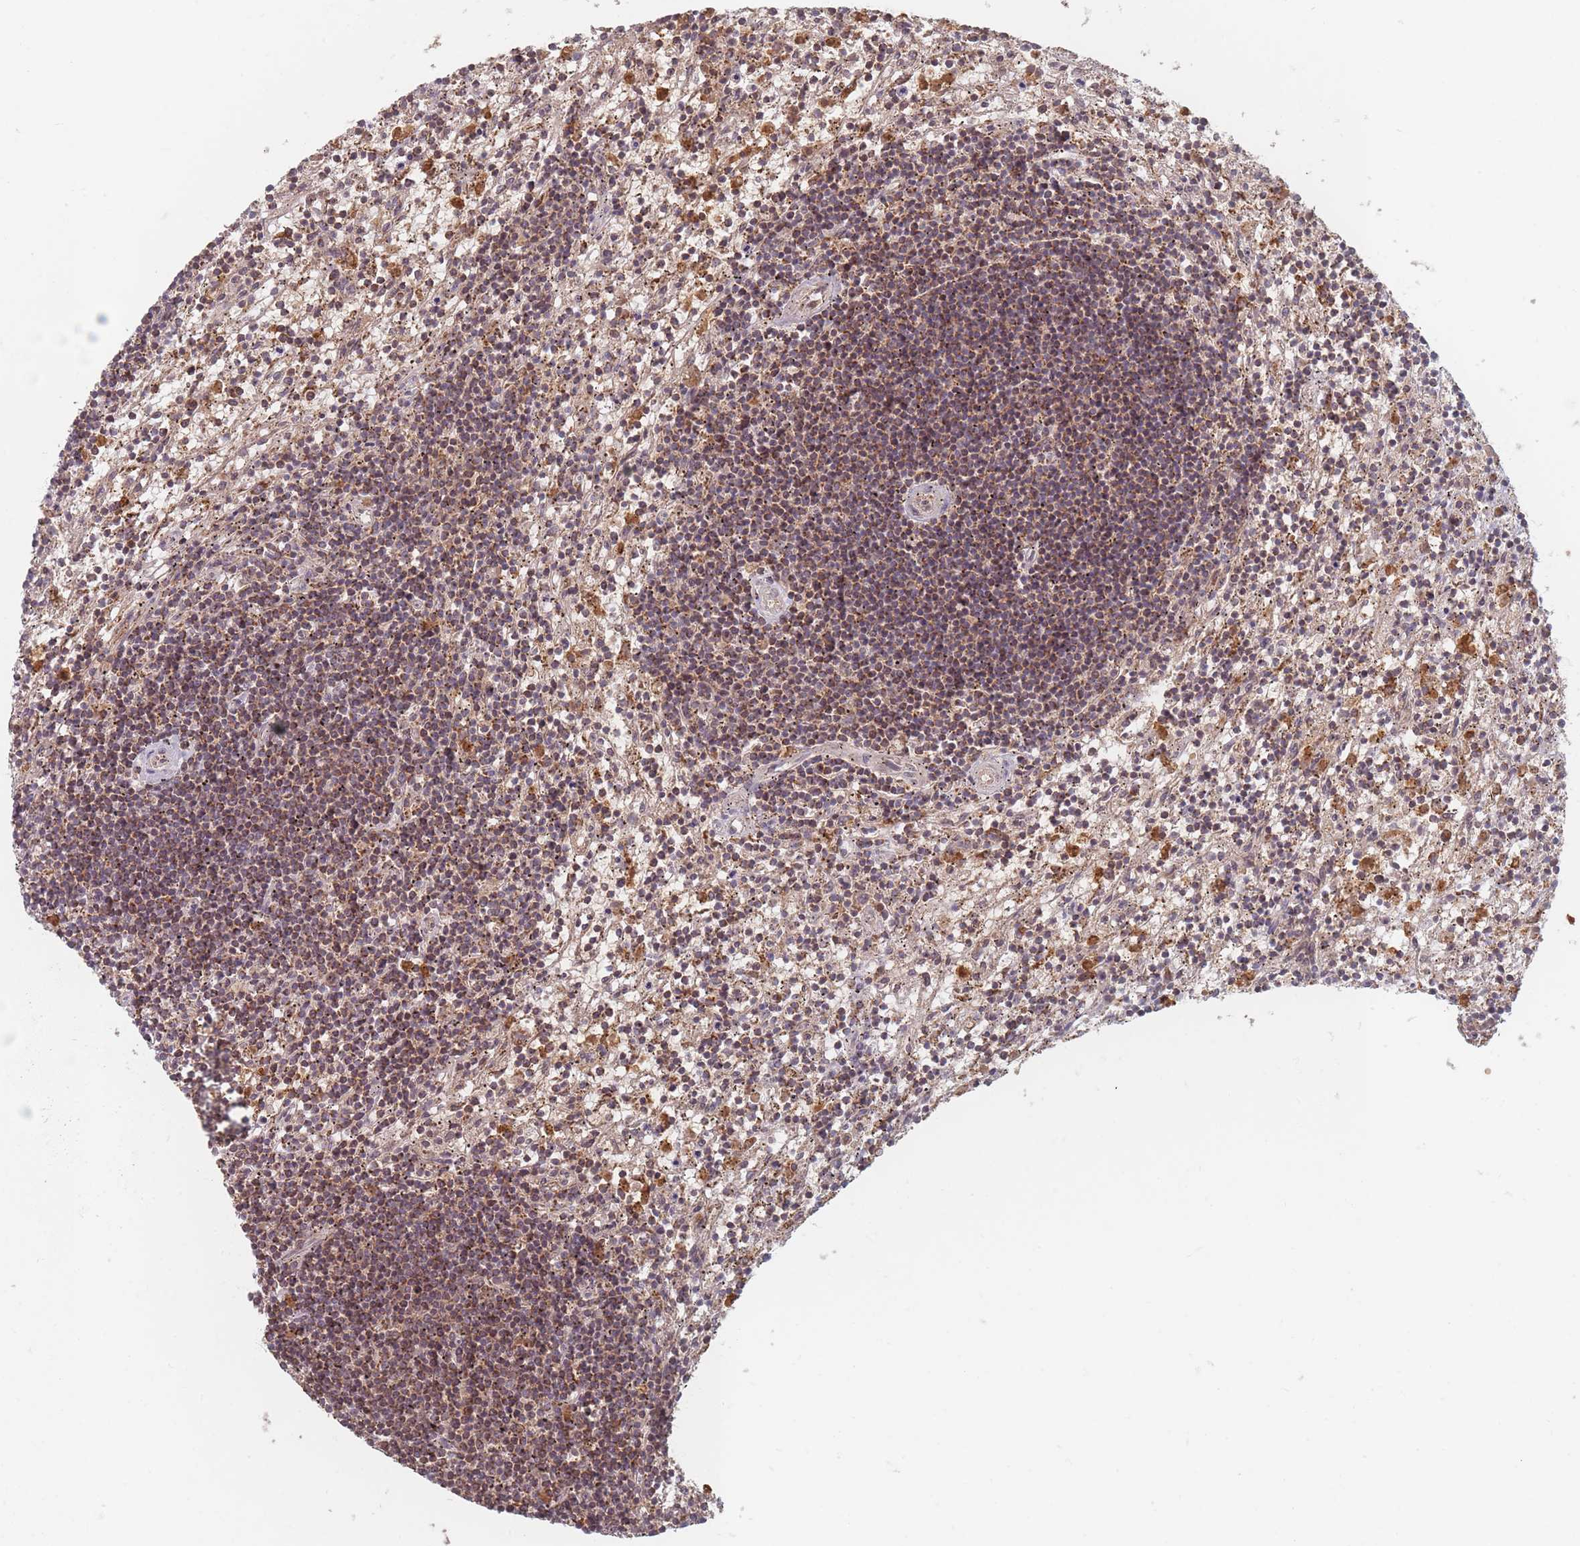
{"staining": {"intensity": "moderate", "quantity": "25%-75%", "location": "cytoplasmic/membranous"}, "tissue": "lymphoma", "cell_type": "Tumor cells", "image_type": "cancer", "snomed": [{"axis": "morphology", "description": "Malignant lymphoma, non-Hodgkin's type, Low grade"}, {"axis": "topography", "description": "Spleen"}], "caption": "Immunohistochemical staining of low-grade malignant lymphoma, non-Hodgkin's type demonstrates moderate cytoplasmic/membranous protein expression in about 25%-75% of tumor cells.", "gene": "OR2M4", "patient": {"sex": "male", "age": 76}}